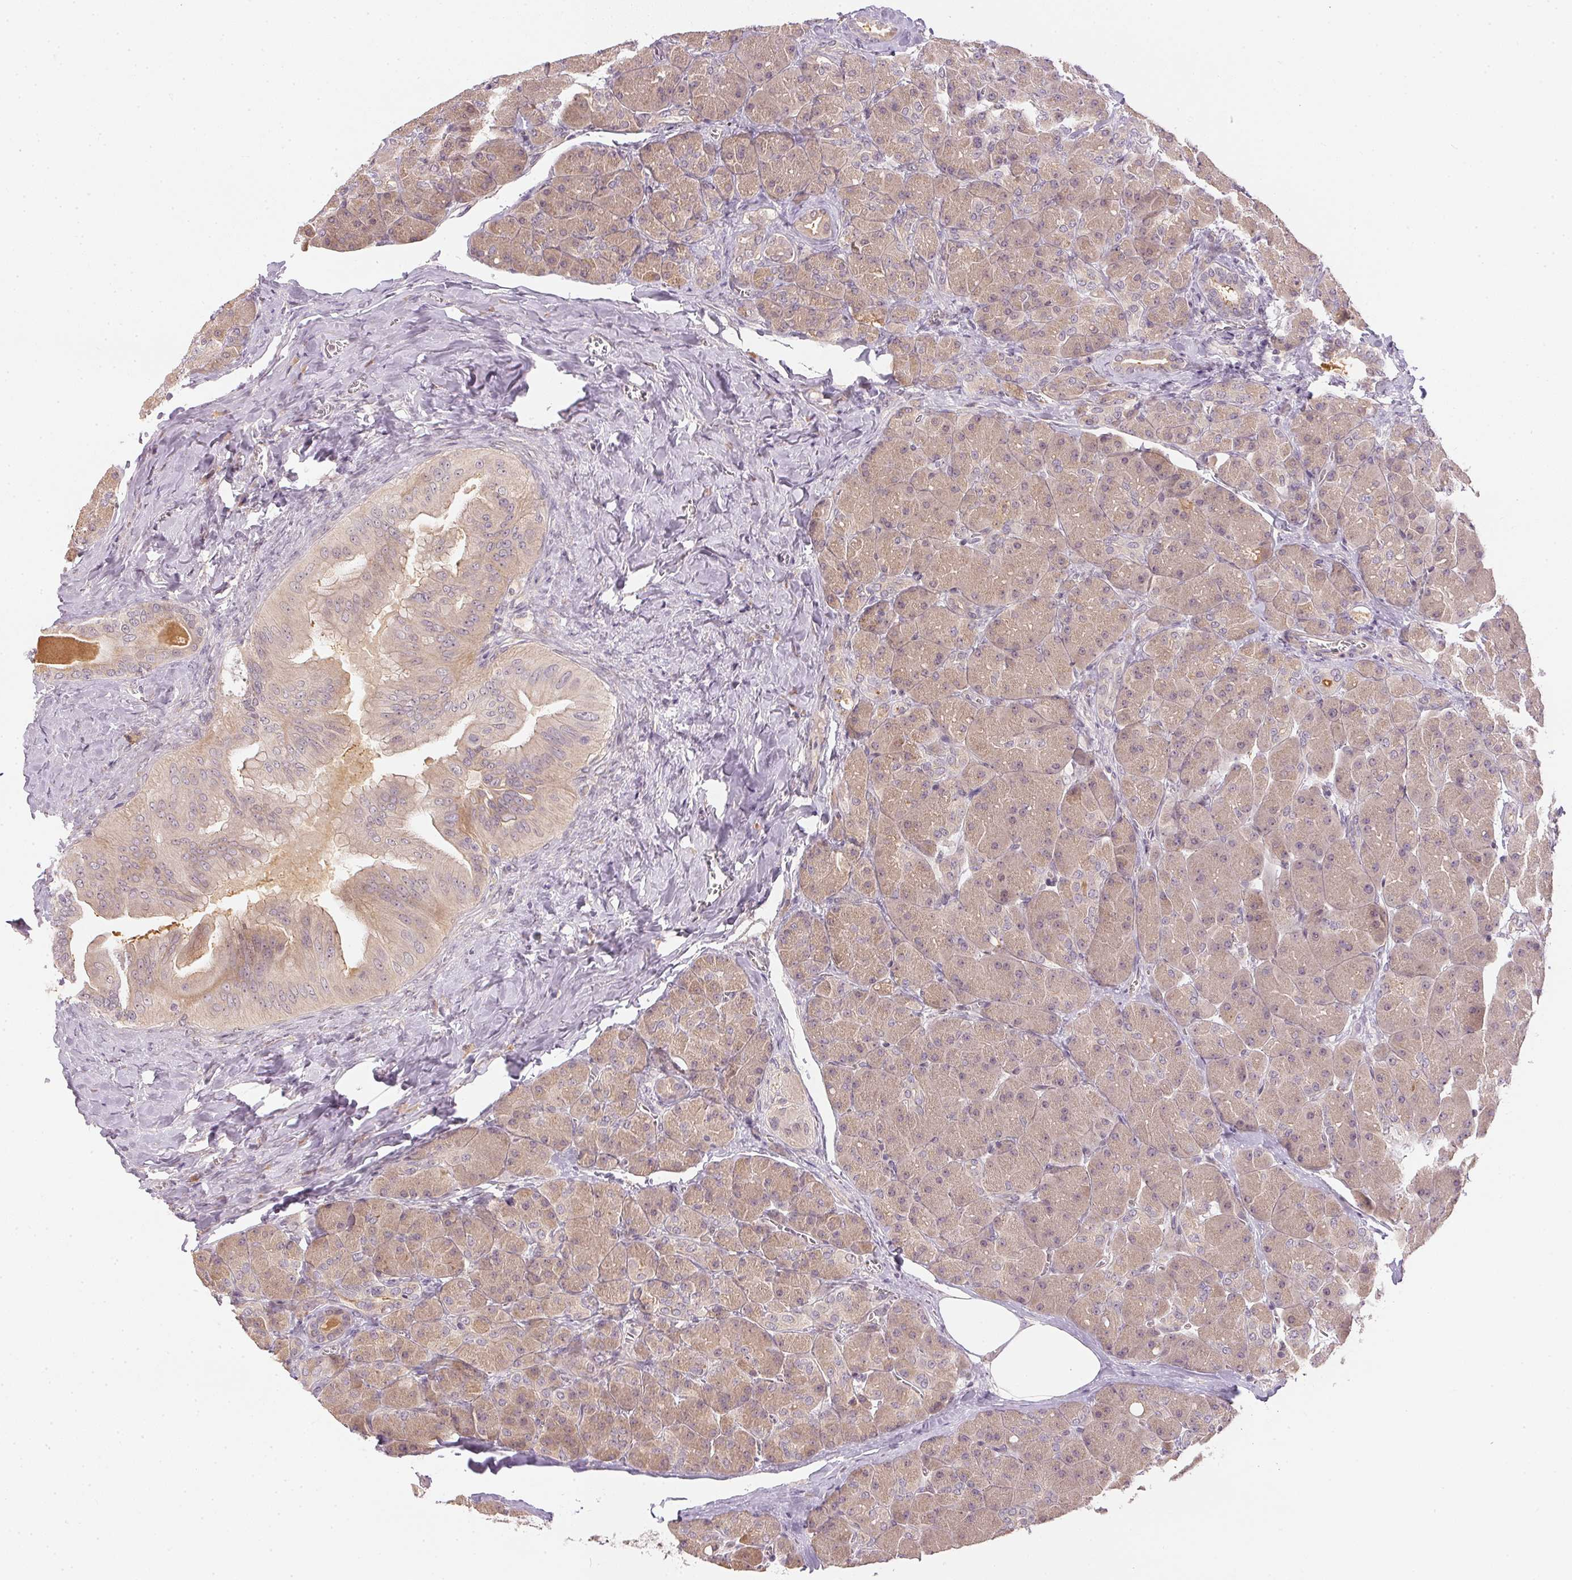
{"staining": {"intensity": "weak", "quantity": ">75%", "location": "cytoplasmic/membranous"}, "tissue": "pancreas", "cell_type": "Exocrine glandular cells", "image_type": "normal", "snomed": [{"axis": "morphology", "description": "Normal tissue, NOS"}, {"axis": "topography", "description": "Pancreas"}], "caption": "The immunohistochemical stain highlights weak cytoplasmic/membranous expression in exocrine glandular cells of normal pancreas. The staining is performed using DAB brown chromogen to label protein expression. The nuclei are counter-stained blue using hematoxylin.", "gene": "TTC23L", "patient": {"sex": "male", "age": 55}}